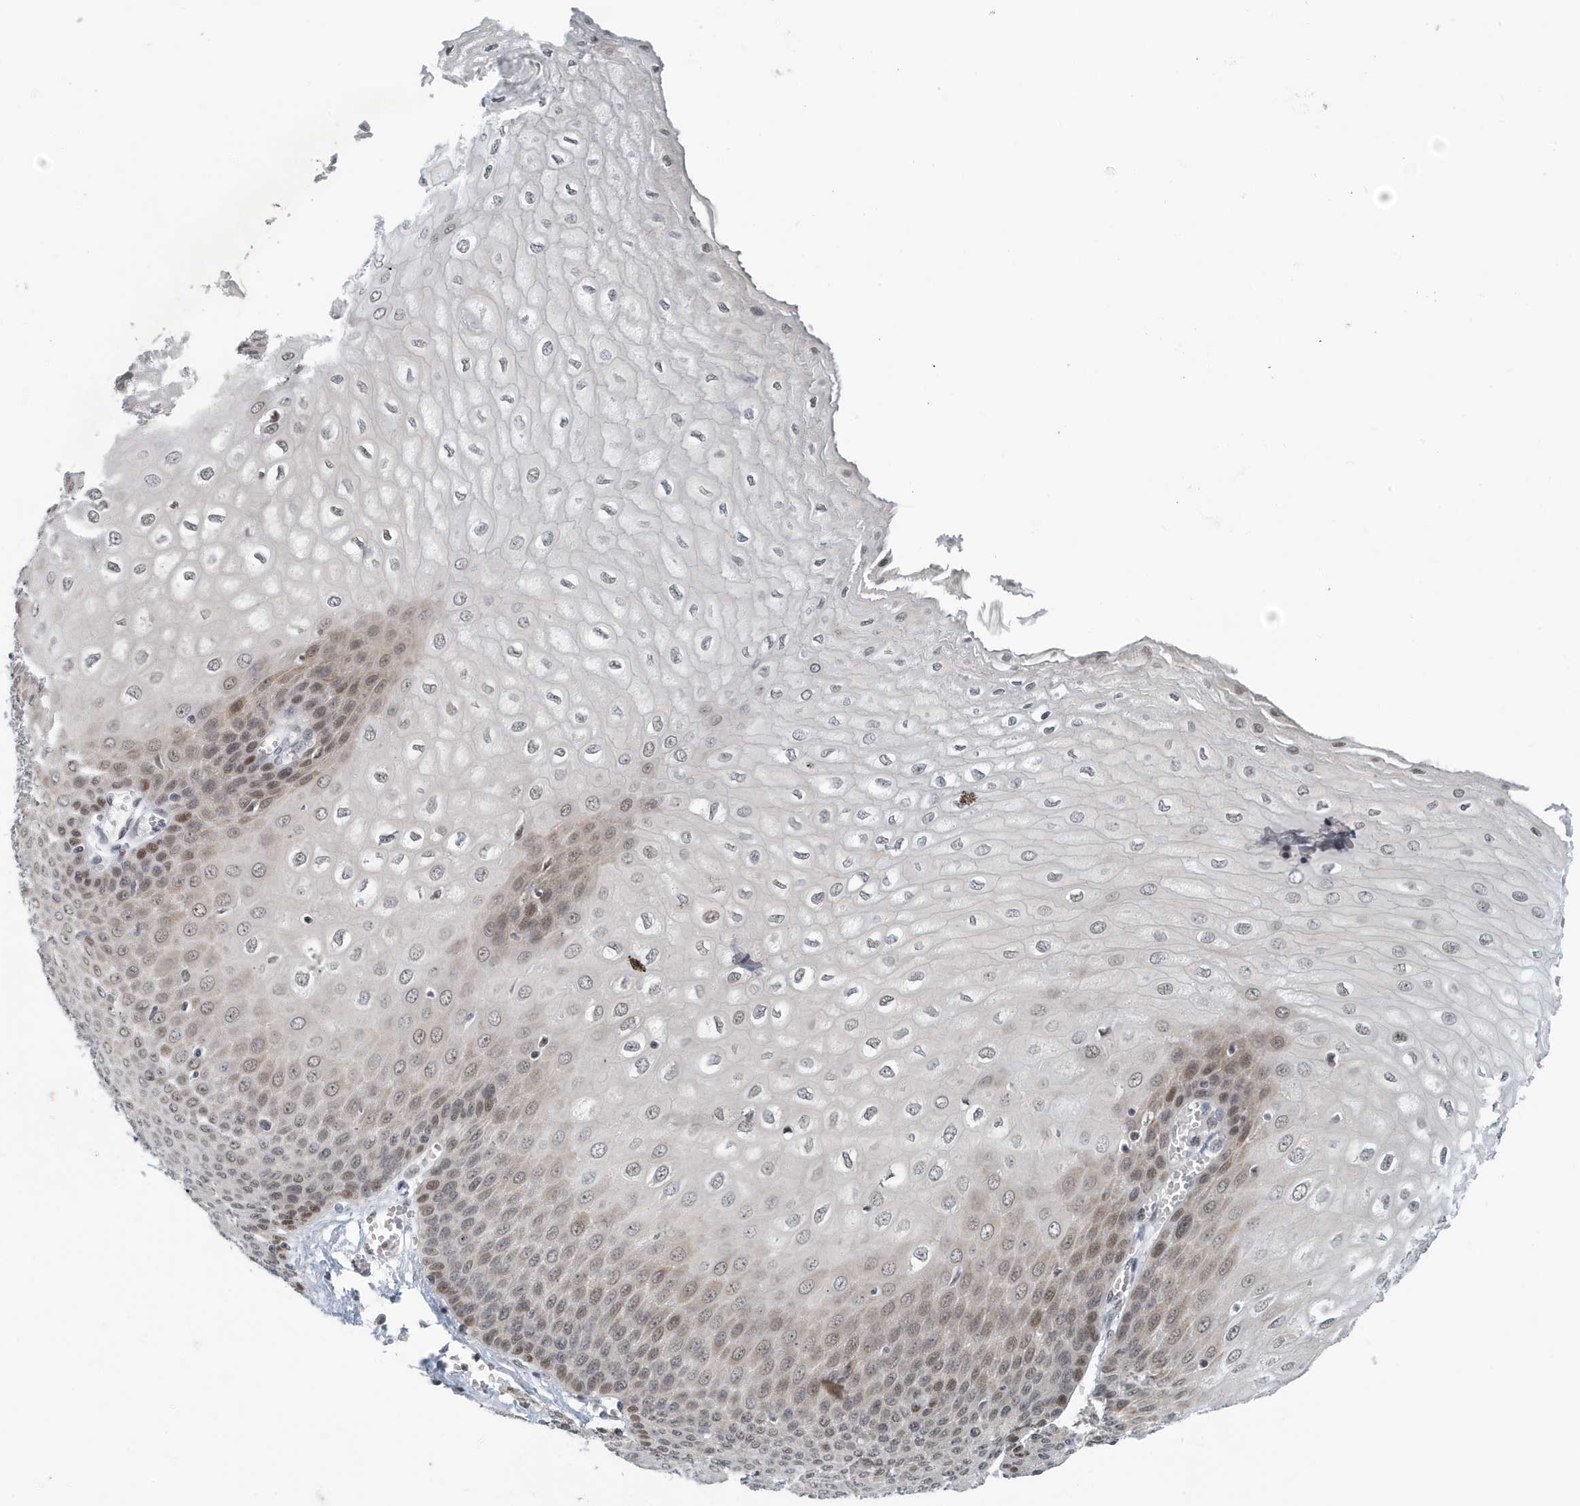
{"staining": {"intensity": "moderate", "quantity": ">75%", "location": "cytoplasmic/membranous,nuclear"}, "tissue": "esophagus", "cell_type": "Squamous epithelial cells", "image_type": "normal", "snomed": [{"axis": "morphology", "description": "Normal tissue, NOS"}, {"axis": "topography", "description": "Esophagus"}], "caption": "High-magnification brightfield microscopy of unremarkable esophagus stained with DAB (3,3'-diaminobenzidine) (brown) and counterstained with hematoxylin (blue). squamous epithelial cells exhibit moderate cytoplasmic/membranous,nuclear expression is seen in about>75% of cells. Nuclei are stained in blue.", "gene": "KIF15", "patient": {"sex": "male", "age": 60}}